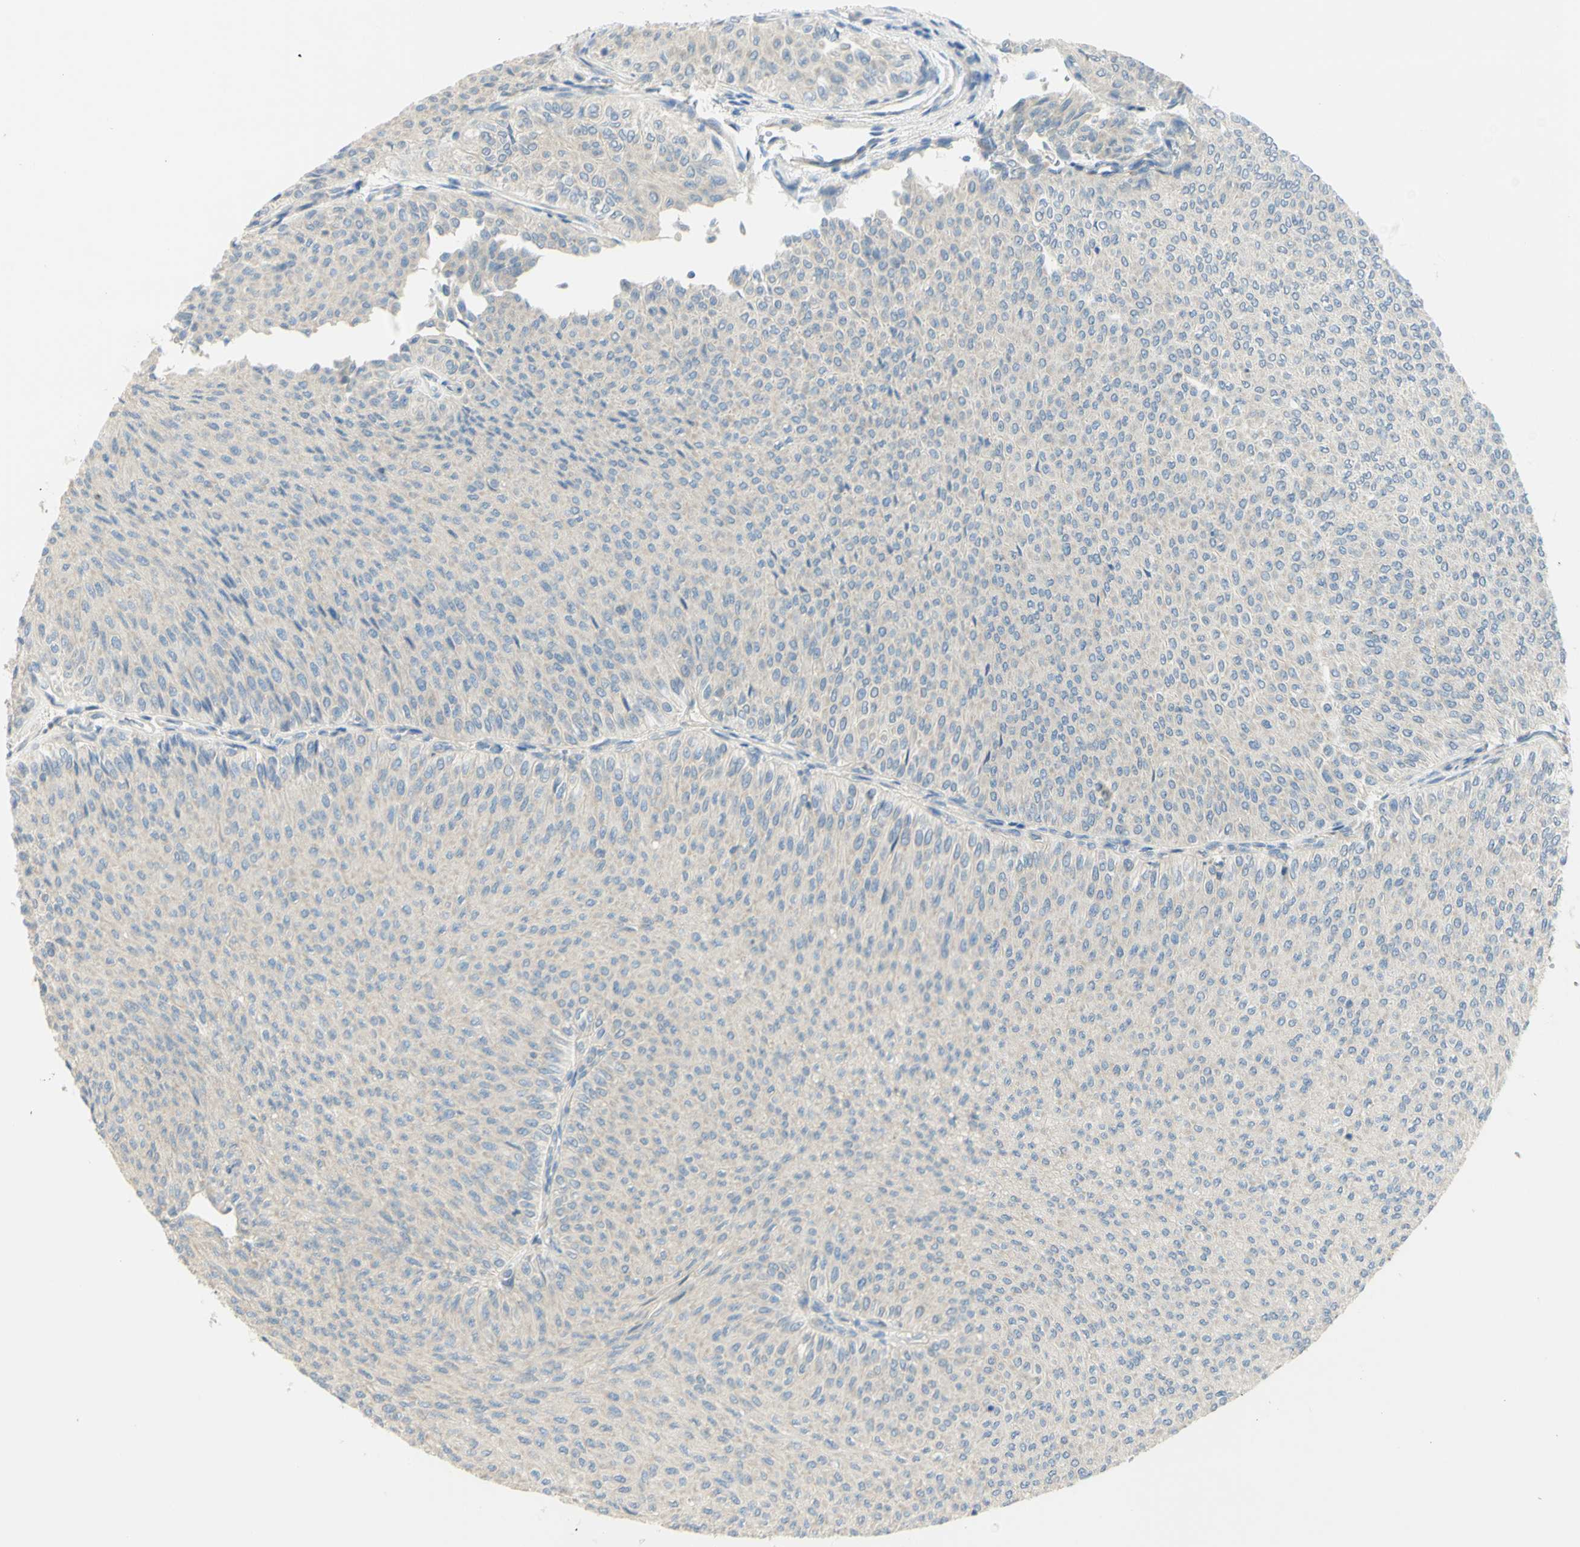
{"staining": {"intensity": "negative", "quantity": "none", "location": "none"}, "tissue": "urothelial cancer", "cell_type": "Tumor cells", "image_type": "cancer", "snomed": [{"axis": "morphology", "description": "Urothelial carcinoma, Low grade"}, {"axis": "topography", "description": "Urinary bladder"}], "caption": "This is an IHC histopathology image of low-grade urothelial carcinoma. There is no positivity in tumor cells.", "gene": "GCNT3", "patient": {"sex": "male", "age": 78}}